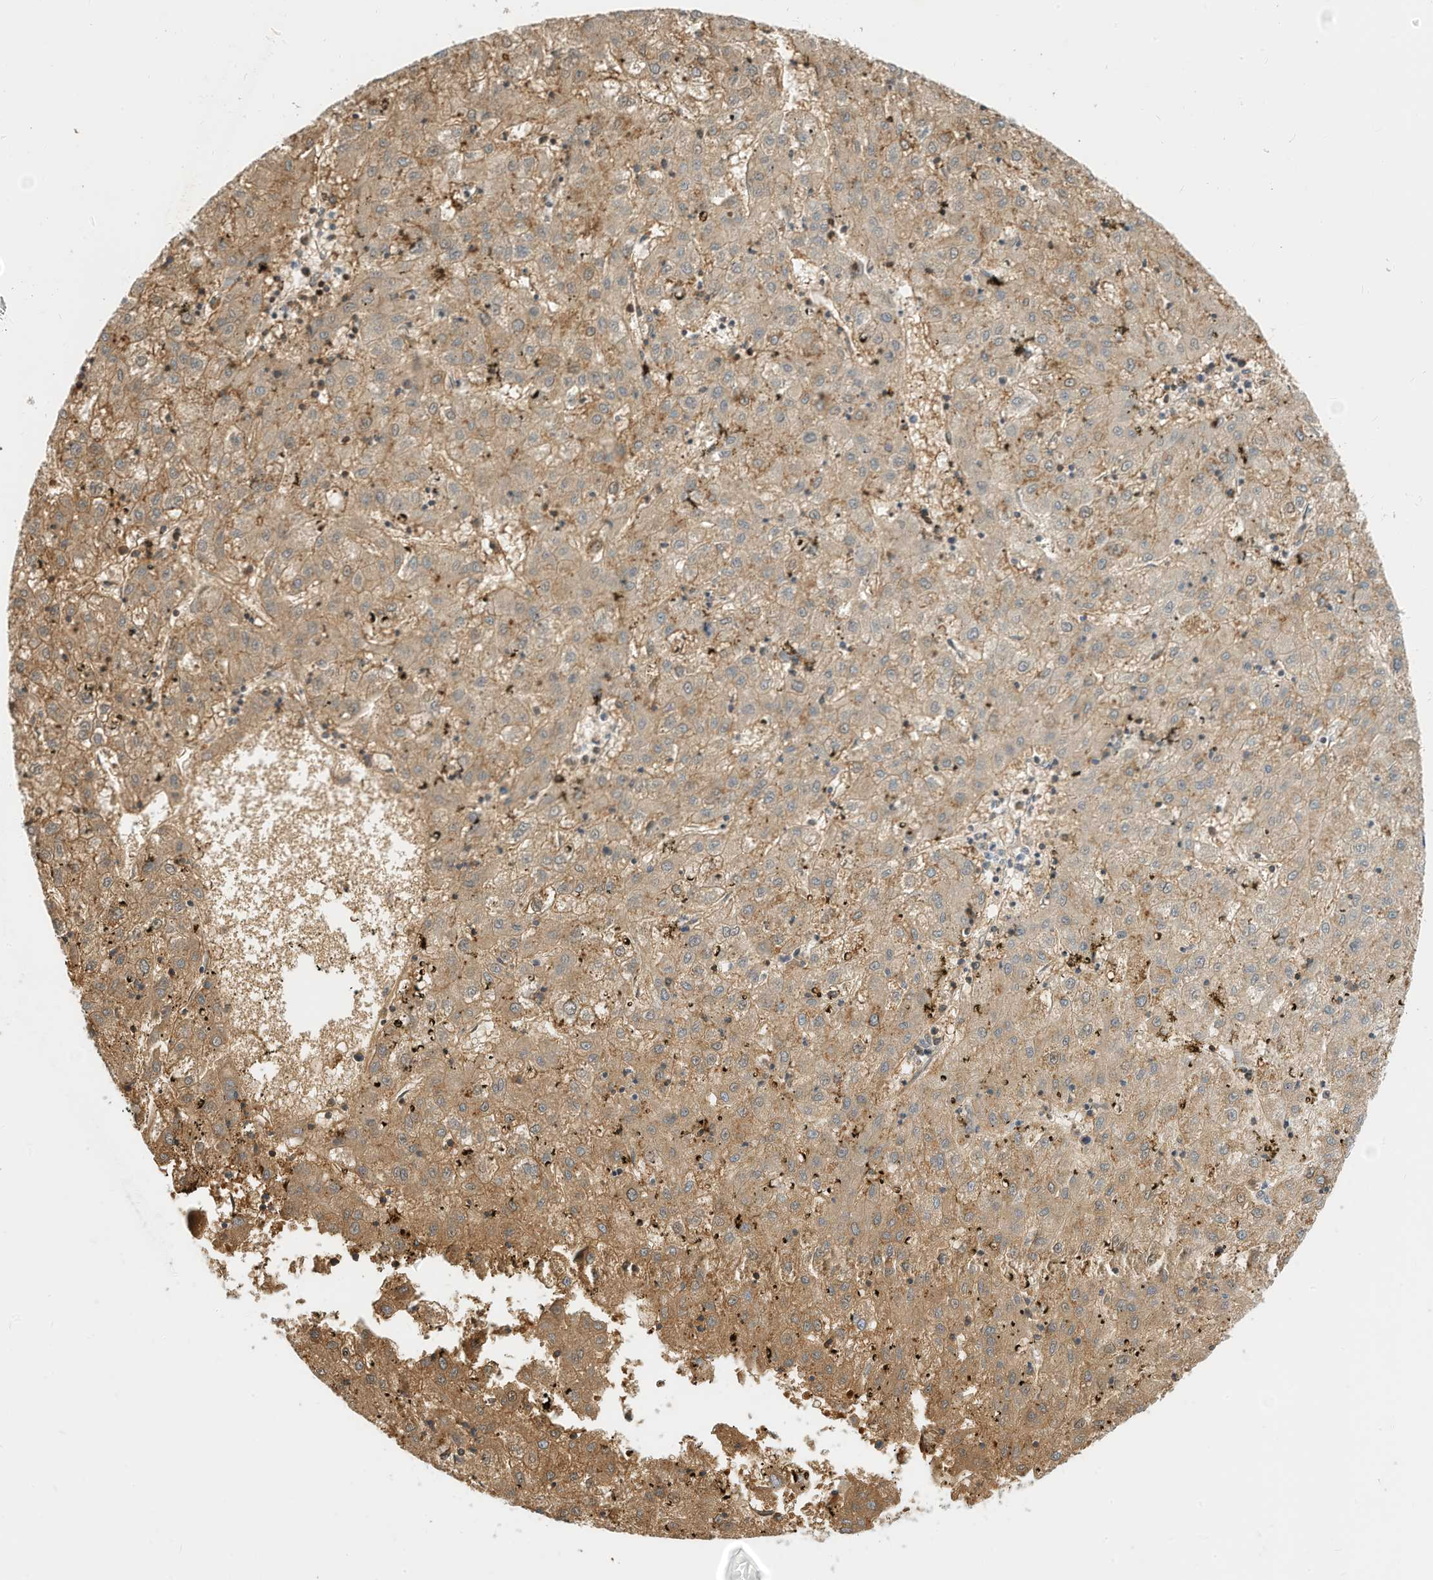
{"staining": {"intensity": "weak", "quantity": ">75%", "location": "cytoplasmic/membranous"}, "tissue": "liver cancer", "cell_type": "Tumor cells", "image_type": "cancer", "snomed": [{"axis": "morphology", "description": "Carcinoma, Hepatocellular, NOS"}, {"axis": "topography", "description": "Liver"}], "caption": "Human liver cancer (hepatocellular carcinoma) stained with a brown dye displays weak cytoplasmic/membranous positive positivity in about >75% of tumor cells.", "gene": "TXNDC9", "patient": {"sex": "male", "age": 72}}